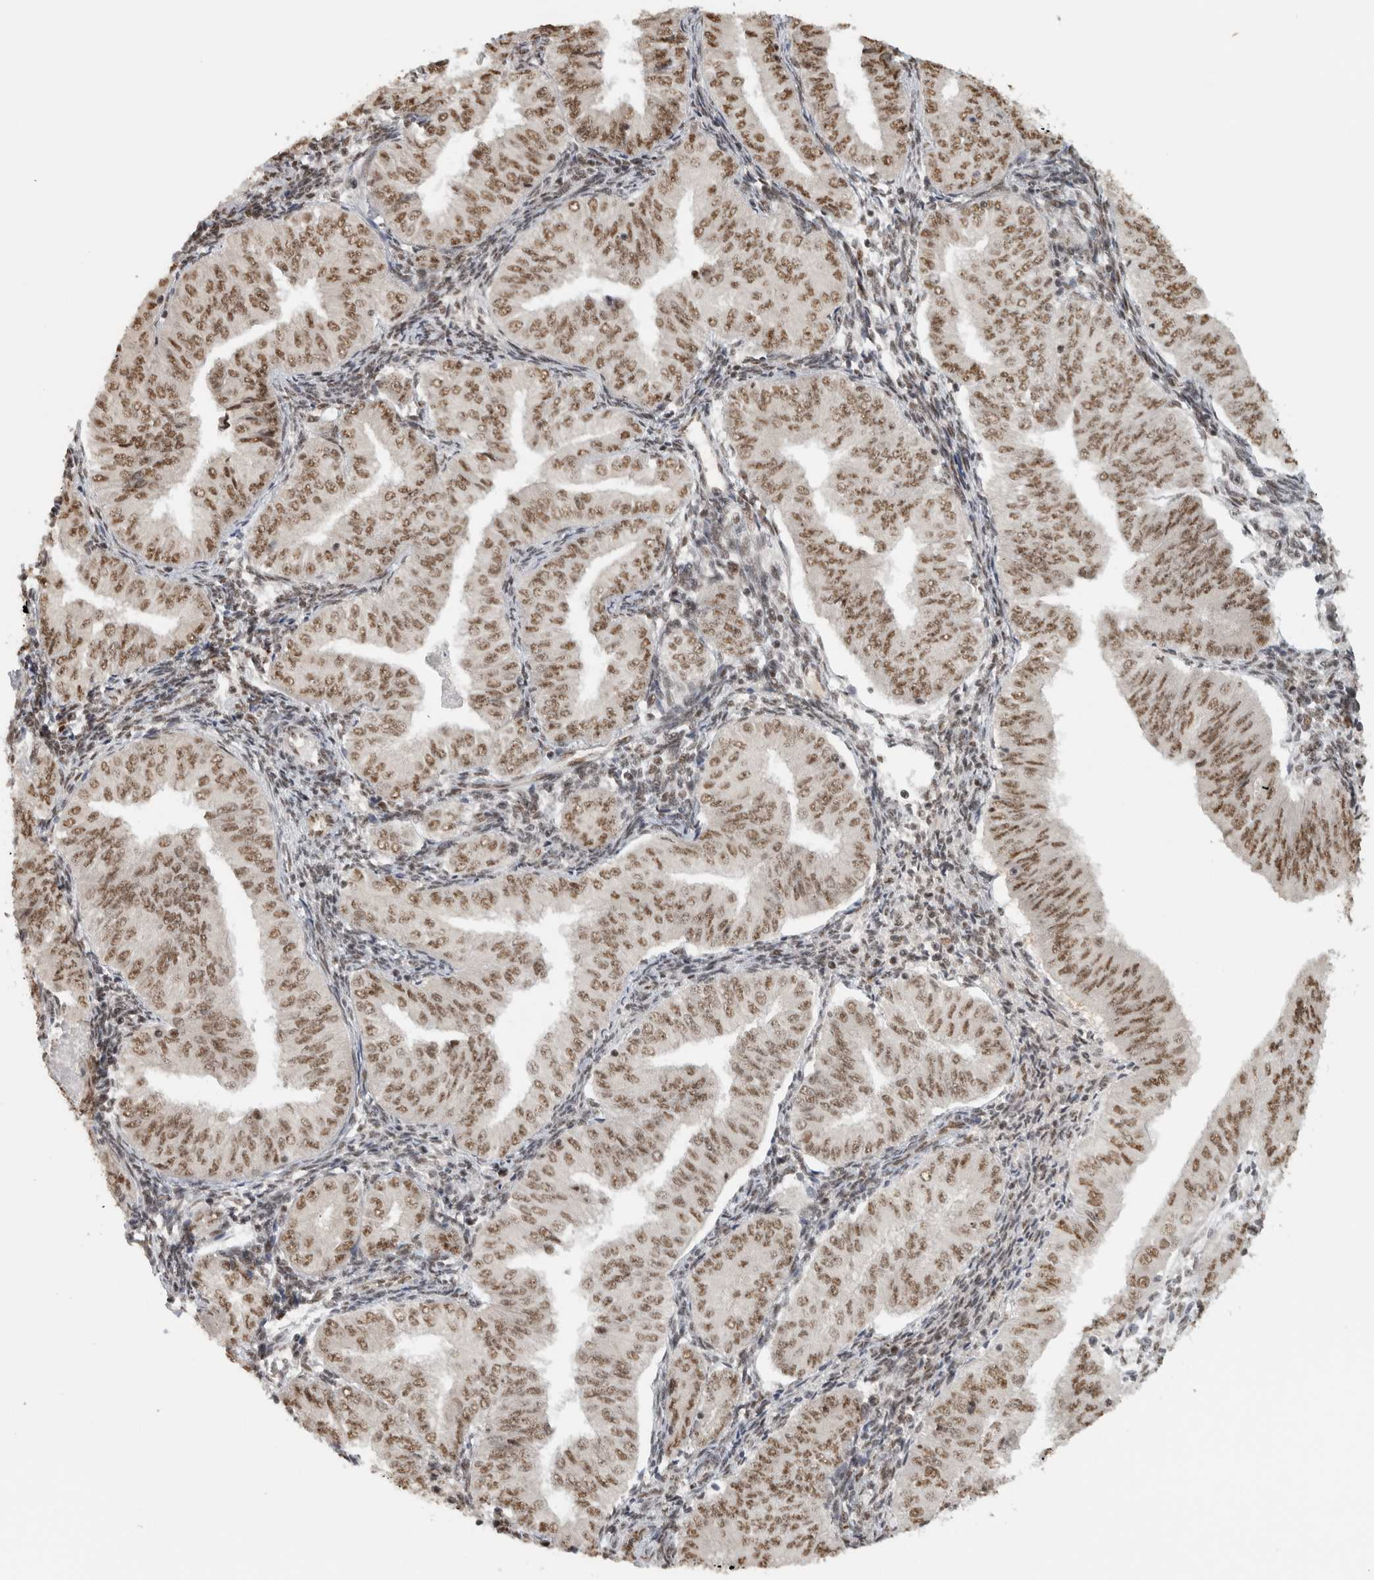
{"staining": {"intensity": "moderate", "quantity": ">75%", "location": "nuclear"}, "tissue": "endometrial cancer", "cell_type": "Tumor cells", "image_type": "cancer", "snomed": [{"axis": "morphology", "description": "Normal tissue, NOS"}, {"axis": "morphology", "description": "Adenocarcinoma, NOS"}, {"axis": "topography", "description": "Endometrium"}], "caption": "Endometrial adenocarcinoma was stained to show a protein in brown. There is medium levels of moderate nuclear expression in approximately >75% of tumor cells. (DAB (3,3'-diaminobenzidine) IHC with brightfield microscopy, high magnification).", "gene": "EBNA1BP2", "patient": {"sex": "female", "age": 53}}